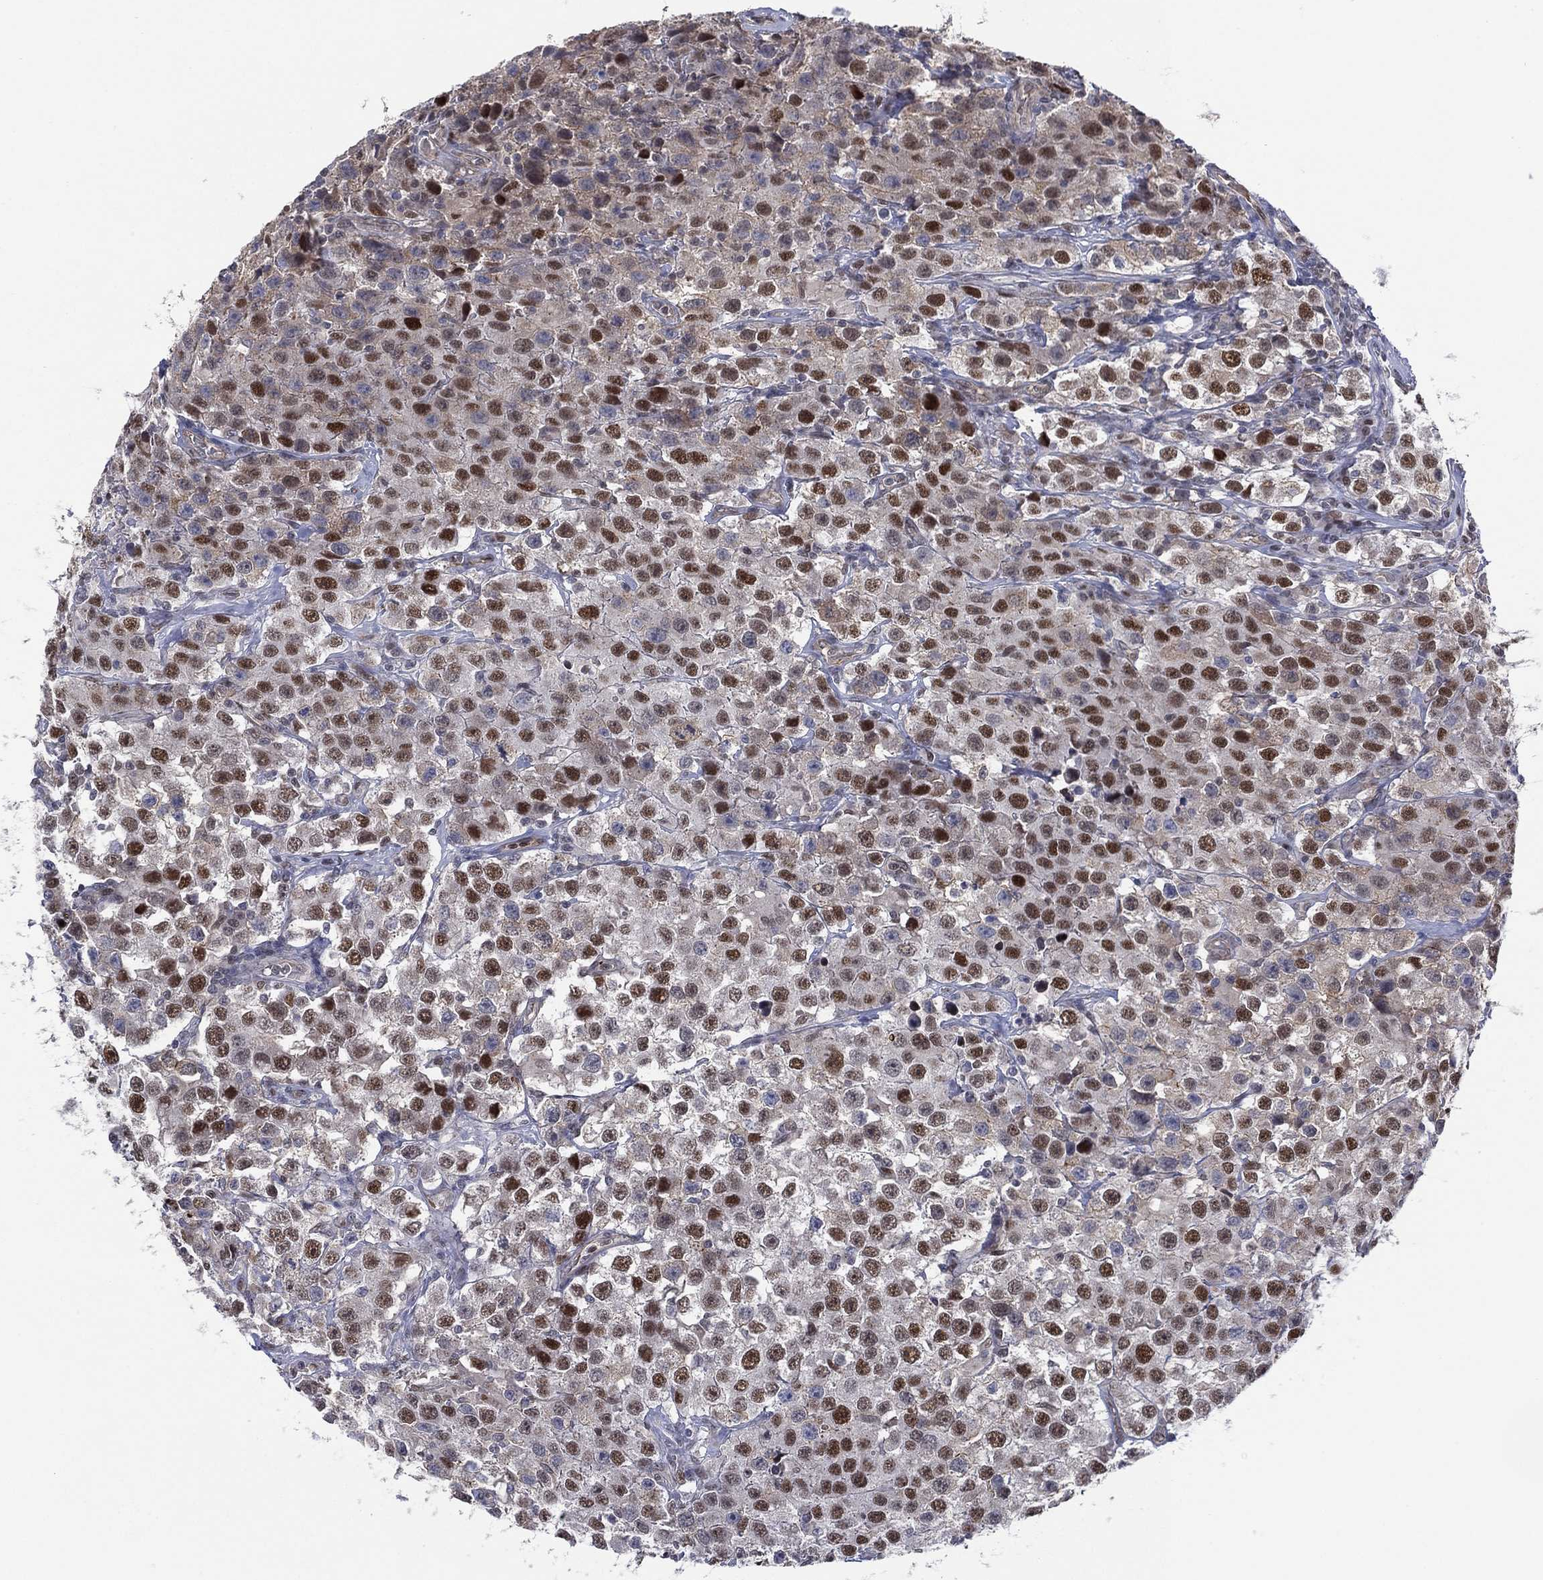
{"staining": {"intensity": "strong", "quantity": "<25%", "location": "nuclear"}, "tissue": "testis cancer", "cell_type": "Tumor cells", "image_type": "cancer", "snomed": [{"axis": "morphology", "description": "Seminoma, NOS"}, {"axis": "topography", "description": "Testis"}], "caption": "A histopathology image of human testis seminoma stained for a protein shows strong nuclear brown staining in tumor cells. Ihc stains the protein of interest in brown and the nuclei are stained blue.", "gene": "GSE1", "patient": {"sex": "male", "age": 52}}